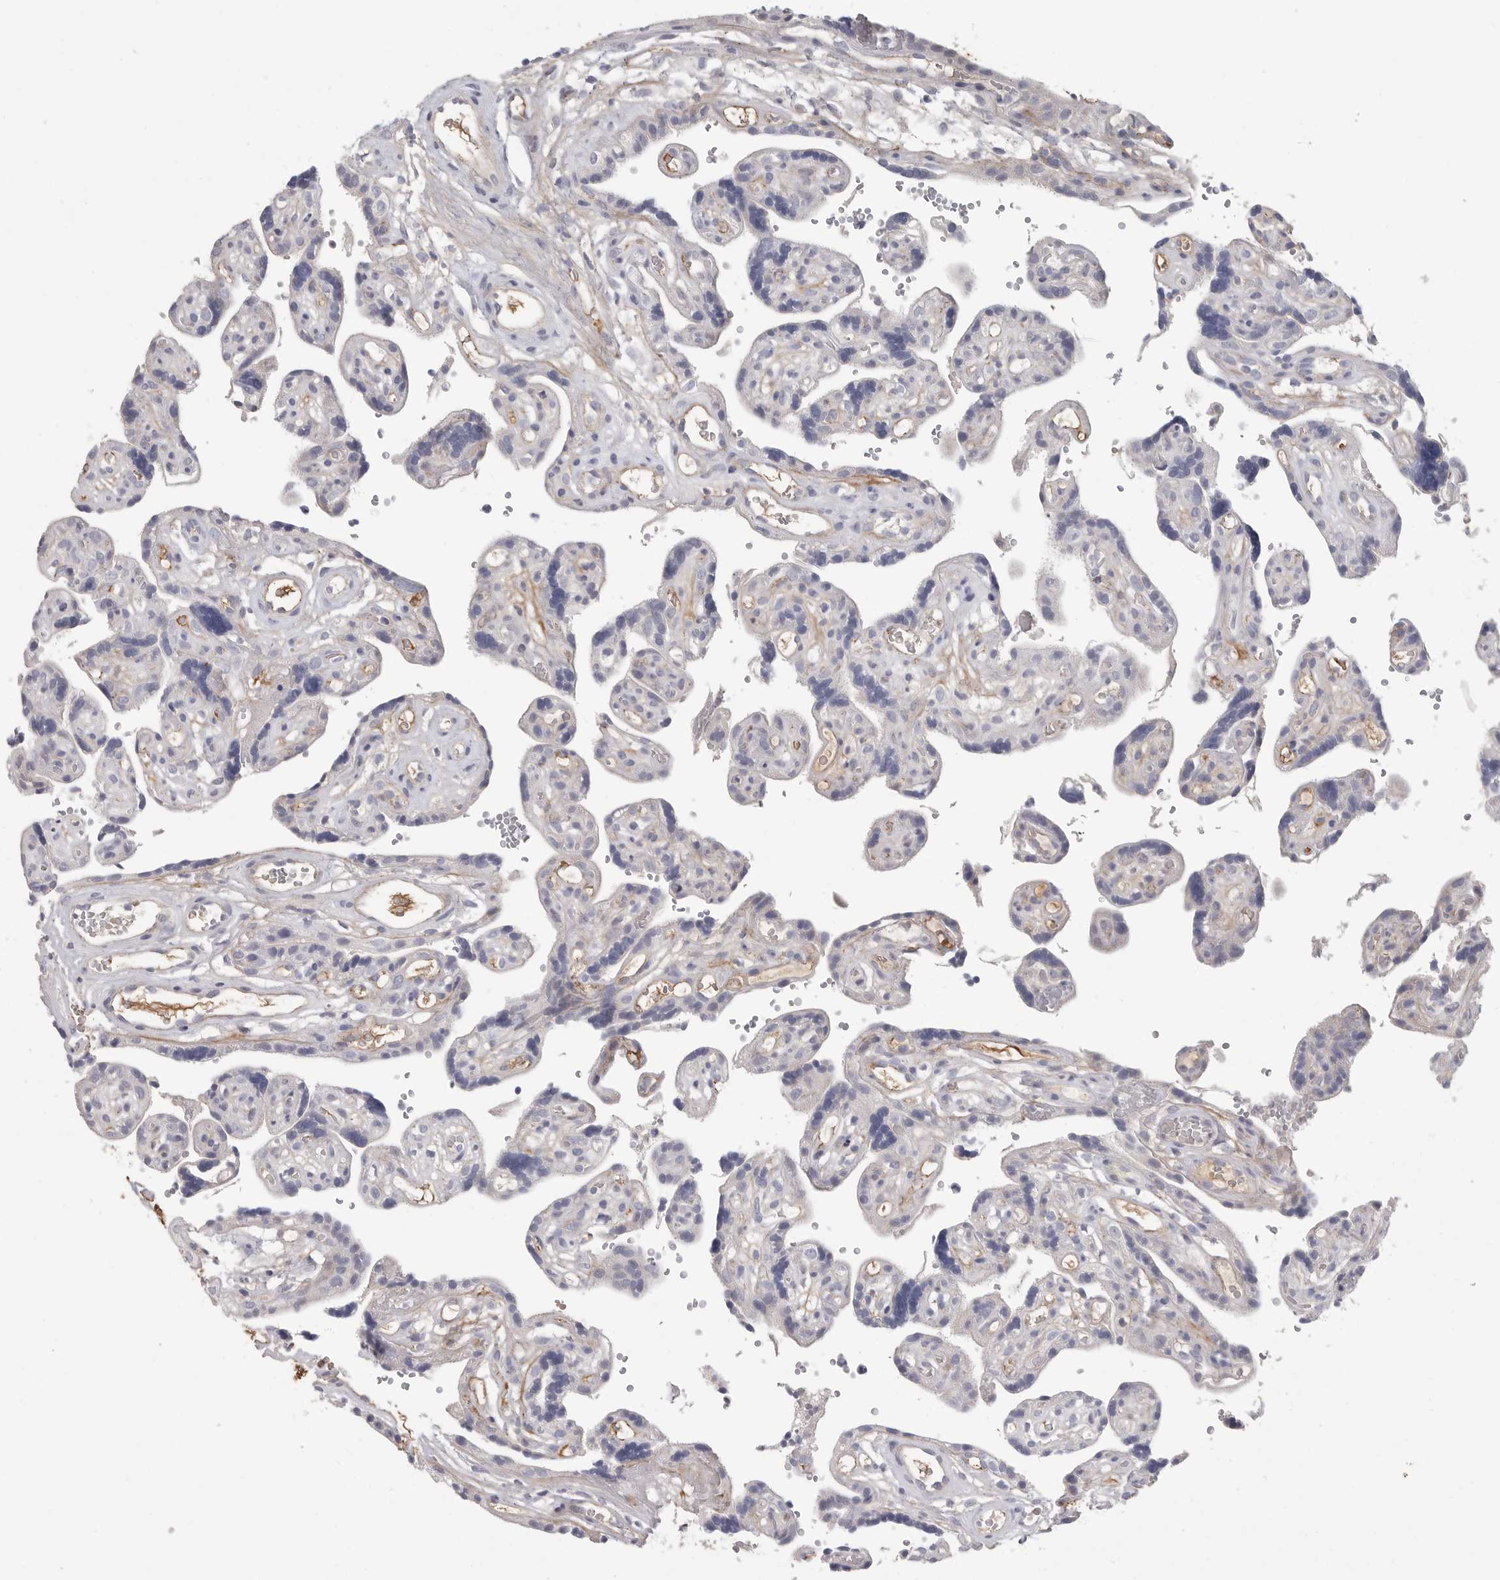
{"staining": {"intensity": "strong", "quantity": "25%-75%", "location": "cytoplasmic/membranous"}, "tissue": "placenta", "cell_type": "Decidual cells", "image_type": "normal", "snomed": [{"axis": "morphology", "description": "Normal tissue, NOS"}, {"axis": "topography", "description": "Placenta"}], "caption": "IHC staining of normal placenta, which shows high levels of strong cytoplasmic/membranous staining in about 25%-75% of decidual cells indicating strong cytoplasmic/membranous protein positivity. The staining was performed using DAB (3,3'-diaminobenzidine) (brown) for protein detection and nuclei were counterstained in hematoxylin (blue).", "gene": "SDC3", "patient": {"sex": "female", "age": 30}}